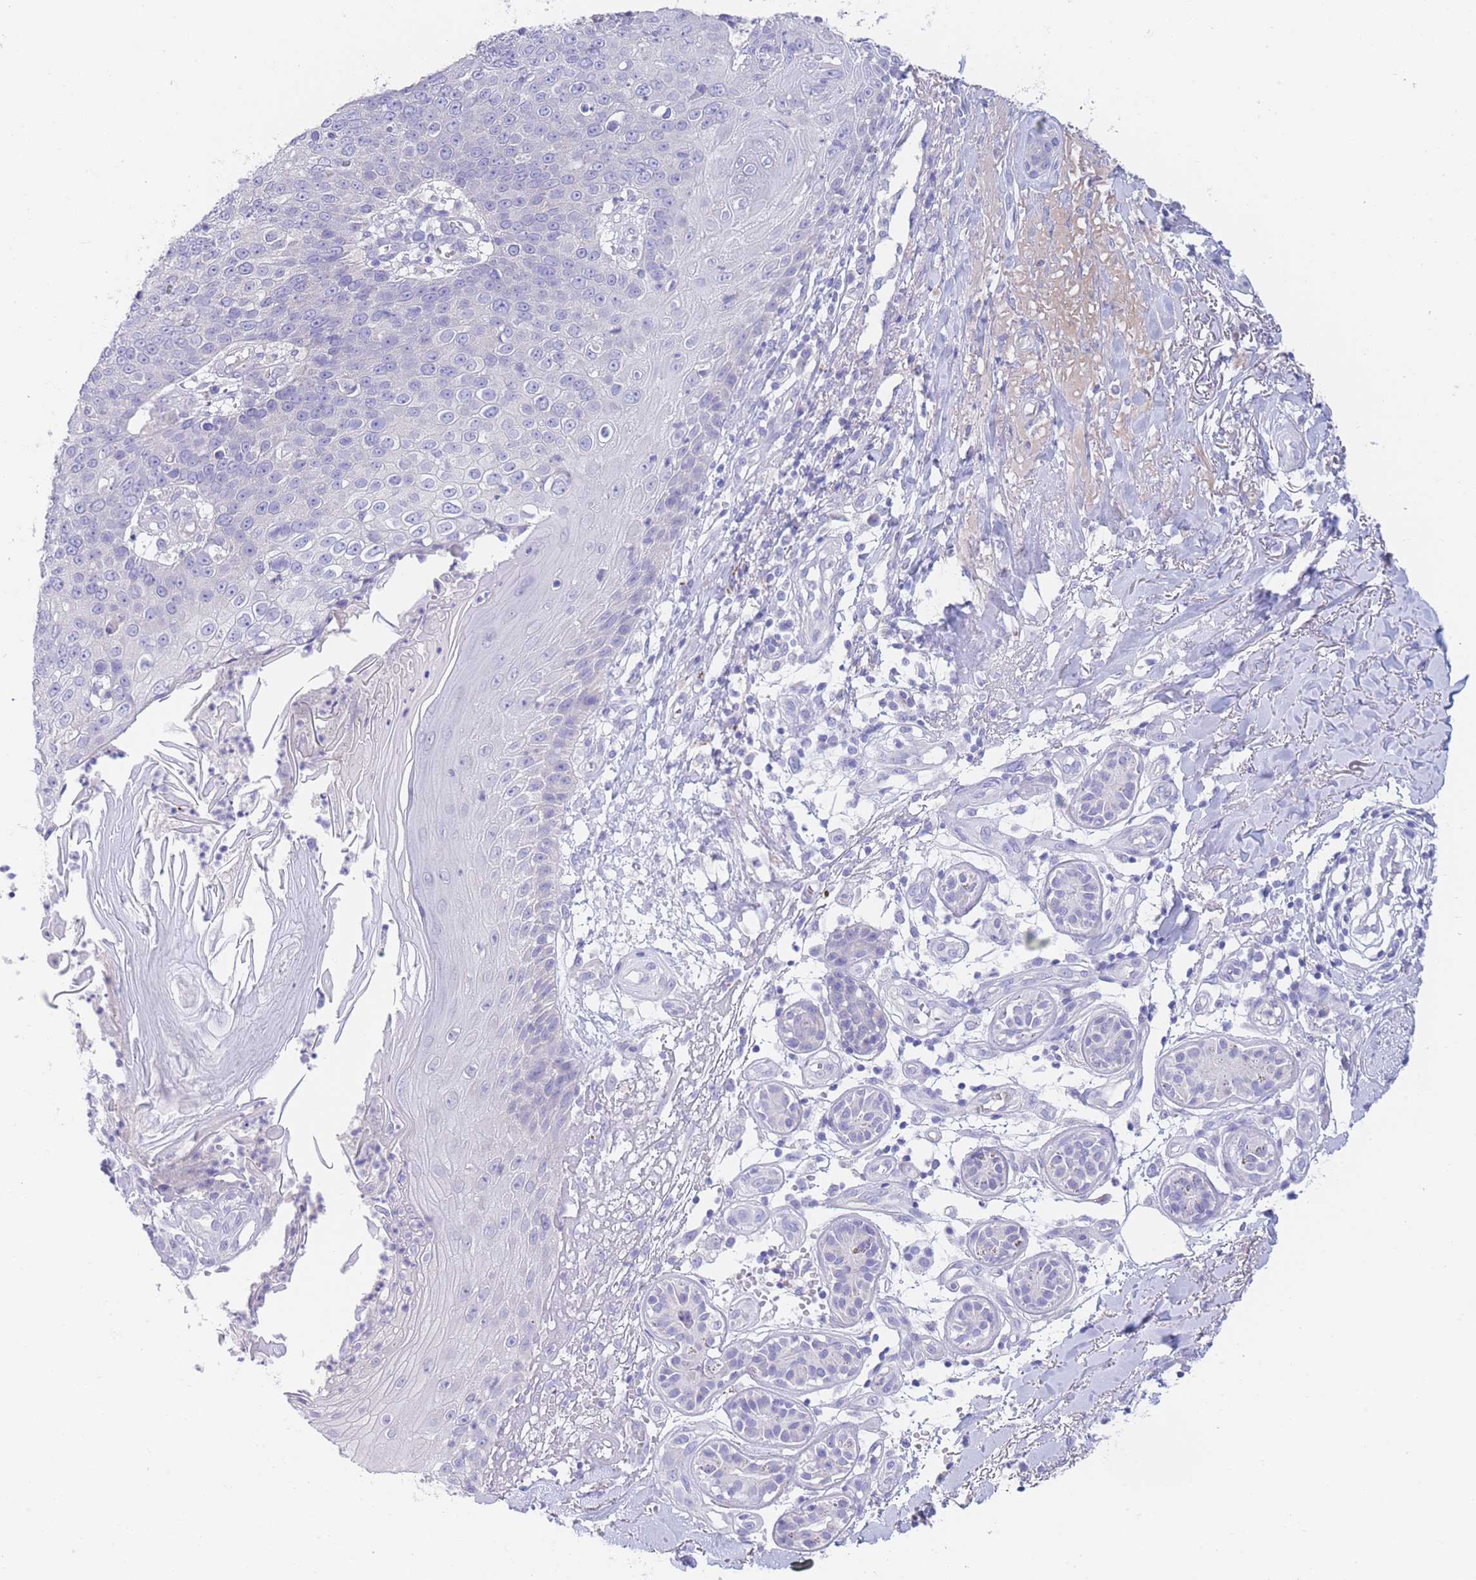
{"staining": {"intensity": "negative", "quantity": "none", "location": "none"}, "tissue": "skin cancer", "cell_type": "Tumor cells", "image_type": "cancer", "snomed": [{"axis": "morphology", "description": "Squamous cell carcinoma, NOS"}, {"axis": "topography", "description": "Skin"}], "caption": "Tumor cells are negative for brown protein staining in skin squamous cell carcinoma.", "gene": "PCDHB3", "patient": {"sex": "male", "age": 71}}